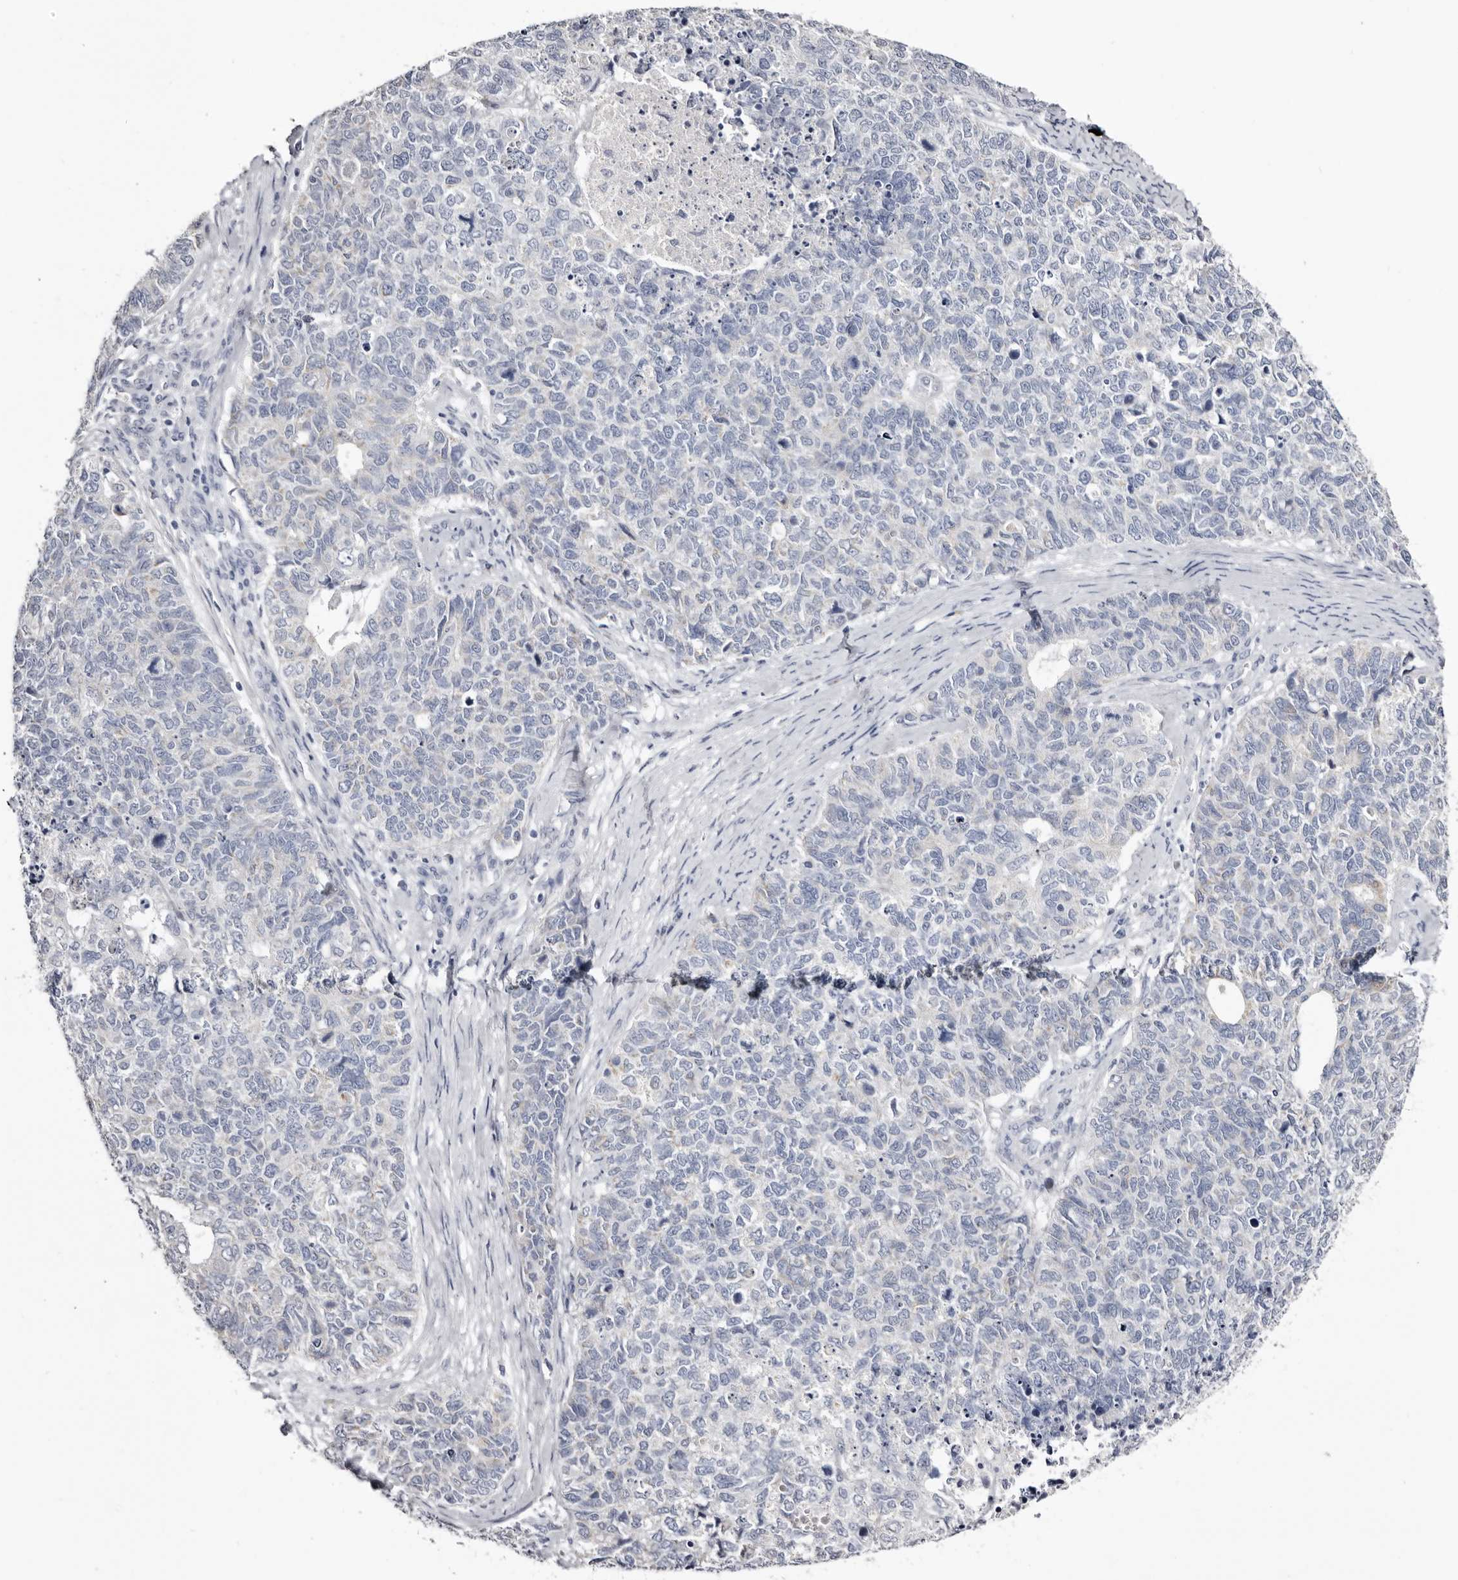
{"staining": {"intensity": "negative", "quantity": "none", "location": "none"}, "tissue": "cervical cancer", "cell_type": "Tumor cells", "image_type": "cancer", "snomed": [{"axis": "morphology", "description": "Squamous cell carcinoma, NOS"}, {"axis": "topography", "description": "Cervix"}], "caption": "Immunohistochemistry (IHC) photomicrograph of neoplastic tissue: human squamous cell carcinoma (cervical) stained with DAB (3,3'-diaminobenzidine) reveals no significant protein positivity in tumor cells.", "gene": "CASQ1", "patient": {"sex": "female", "age": 63}}